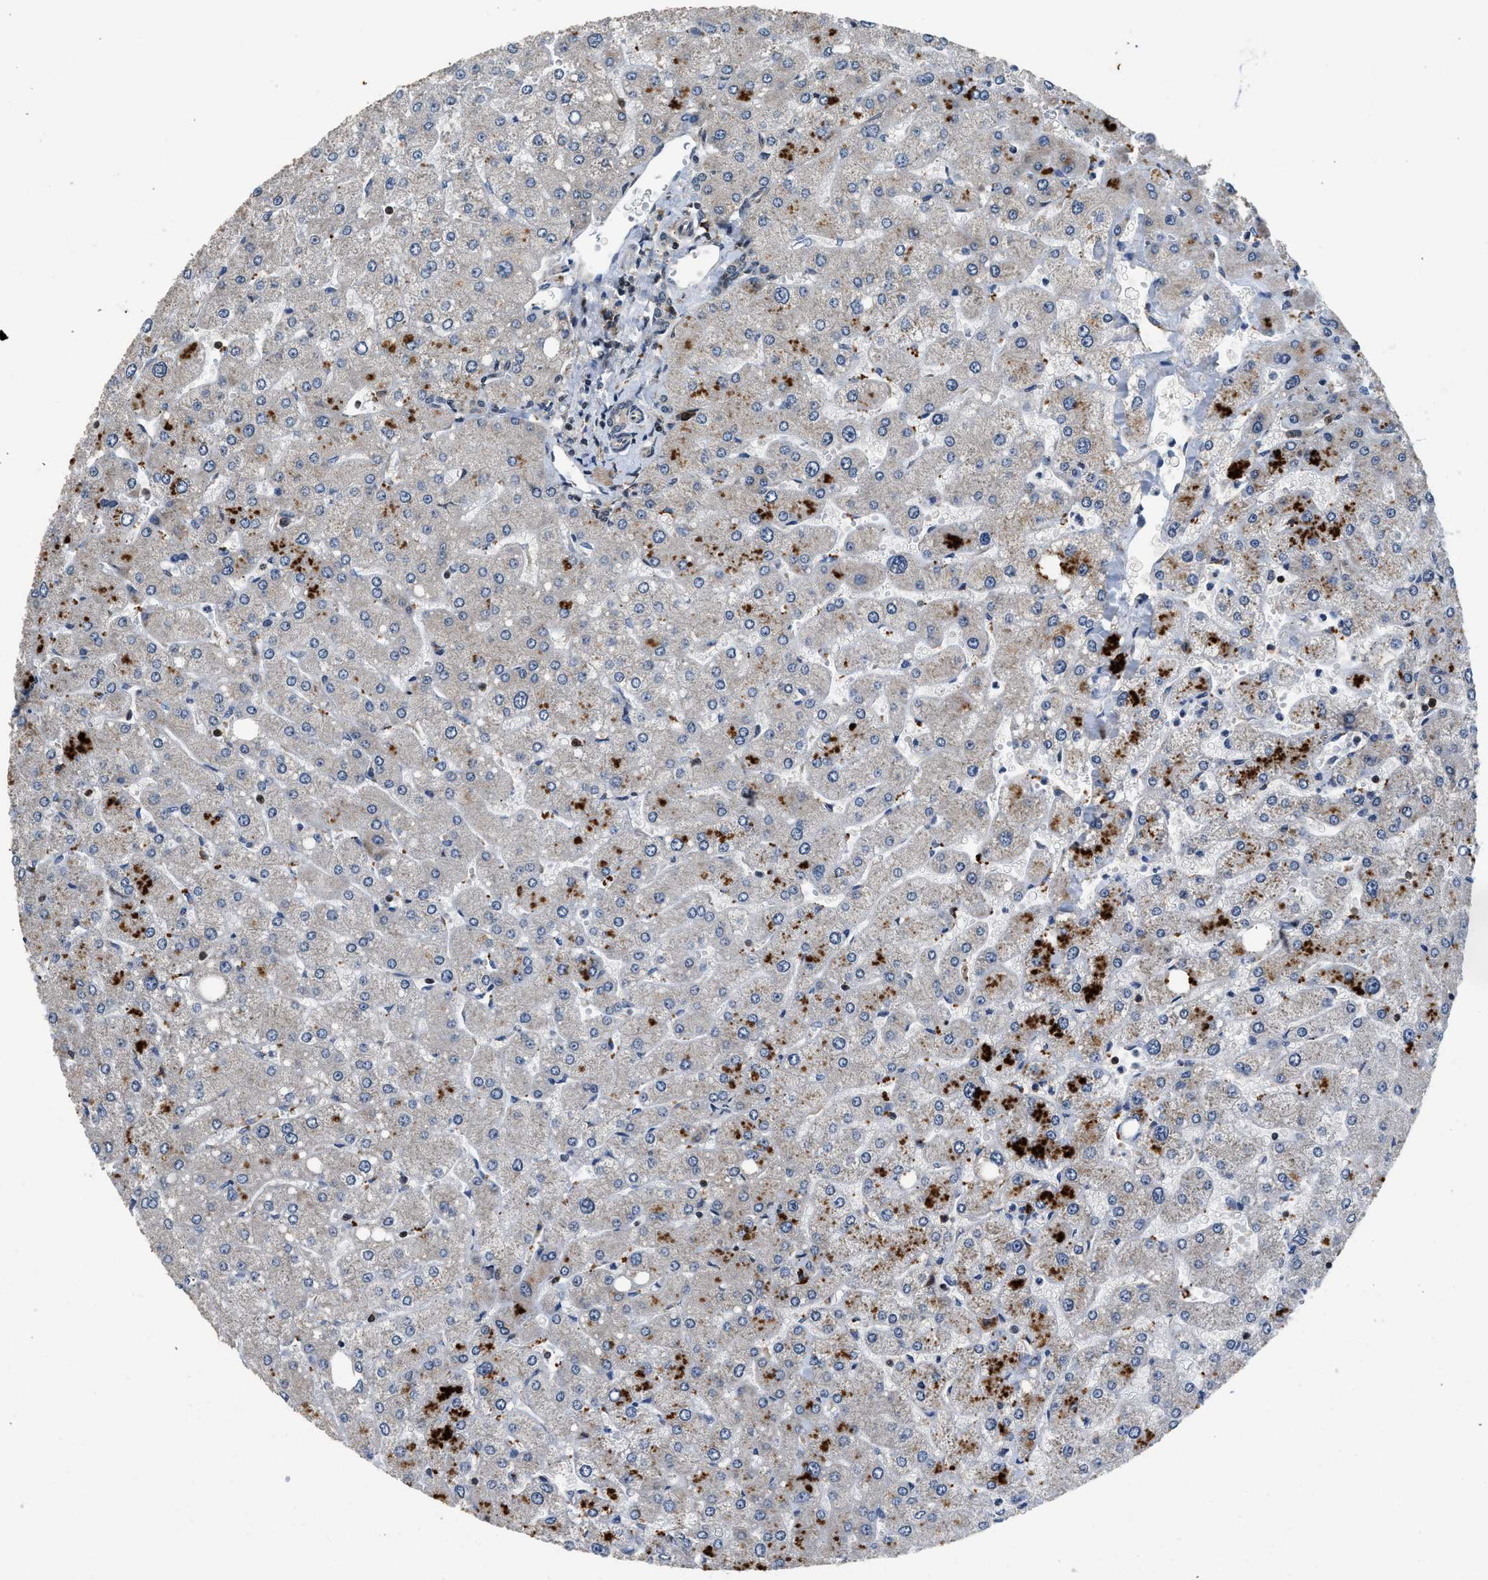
{"staining": {"intensity": "negative", "quantity": "none", "location": "none"}, "tissue": "liver", "cell_type": "Cholangiocytes", "image_type": "normal", "snomed": [{"axis": "morphology", "description": "Normal tissue, NOS"}, {"axis": "topography", "description": "Liver"}], "caption": "Cholangiocytes are negative for protein expression in benign human liver. Brightfield microscopy of IHC stained with DAB (brown) and hematoxylin (blue), captured at high magnification.", "gene": "PA2G4", "patient": {"sex": "male", "age": 55}}